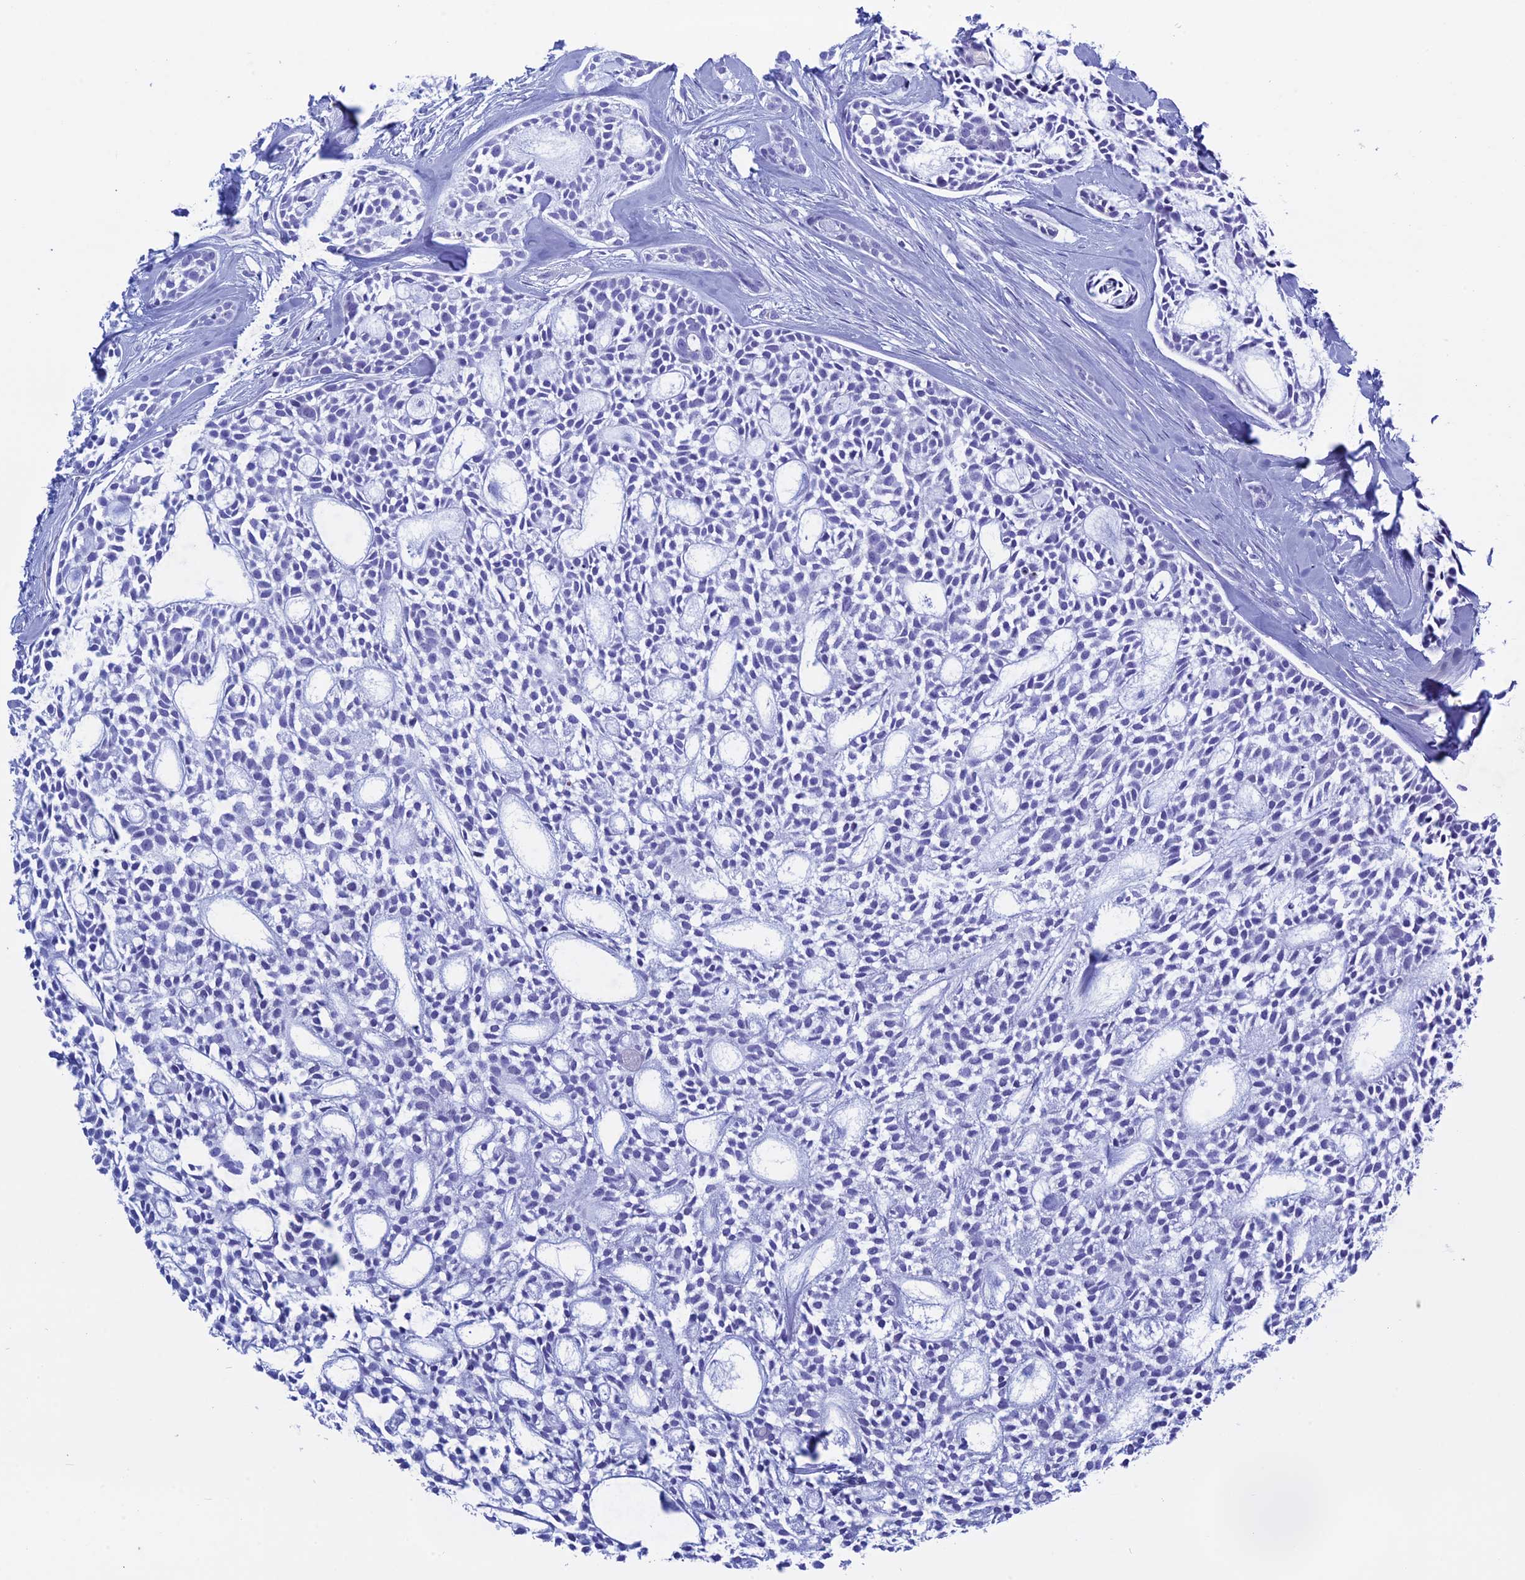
{"staining": {"intensity": "negative", "quantity": "none", "location": "none"}, "tissue": "head and neck cancer", "cell_type": "Tumor cells", "image_type": "cancer", "snomed": [{"axis": "morphology", "description": "Adenocarcinoma, NOS"}, {"axis": "topography", "description": "Subcutis"}, {"axis": "topography", "description": "Head-Neck"}], "caption": "Immunohistochemistry (IHC) photomicrograph of neoplastic tissue: adenocarcinoma (head and neck) stained with DAB exhibits no significant protein positivity in tumor cells. (Stains: DAB (3,3'-diaminobenzidine) IHC with hematoxylin counter stain, Microscopy: brightfield microscopy at high magnification).", "gene": "KCTD21", "patient": {"sex": "female", "age": 73}}